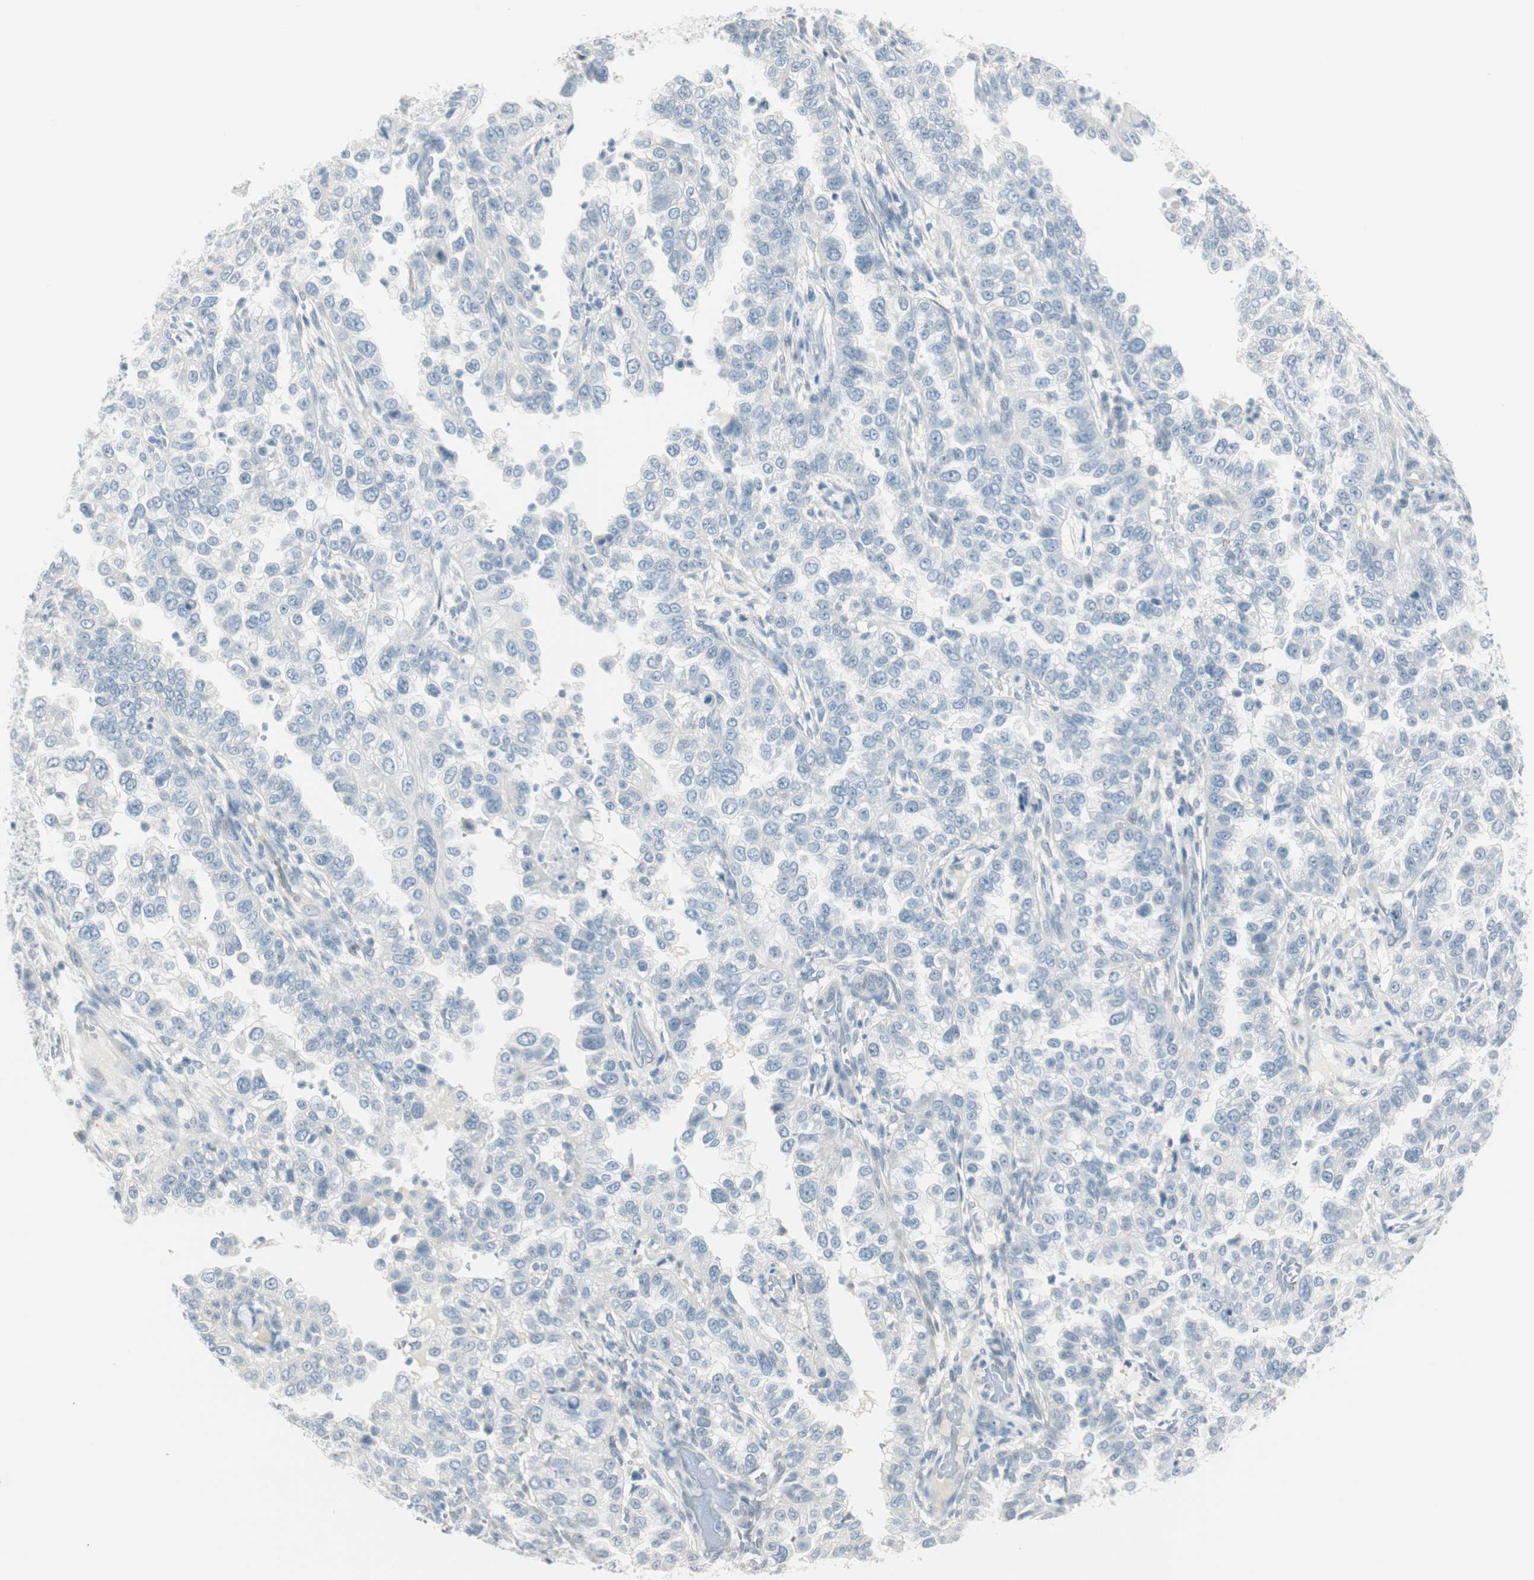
{"staining": {"intensity": "negative", "quantity": "none", "location": "none"}, "tissue": "endometrial cancer", "cell_type": "Tumor cells", "image_type": "cancer", "snomed": [{"axis": "morphology", "description": "Adenocarcinoma, NOS"}, {"axis": "topography", "description": "Endometrium"}], "caption": "This is an IHC micrograph of endometrial adenocarcinoma. There is no staining in tumor cells.", "gene": "MLLT10", "patient": {"sex": "female", "age": 85}}